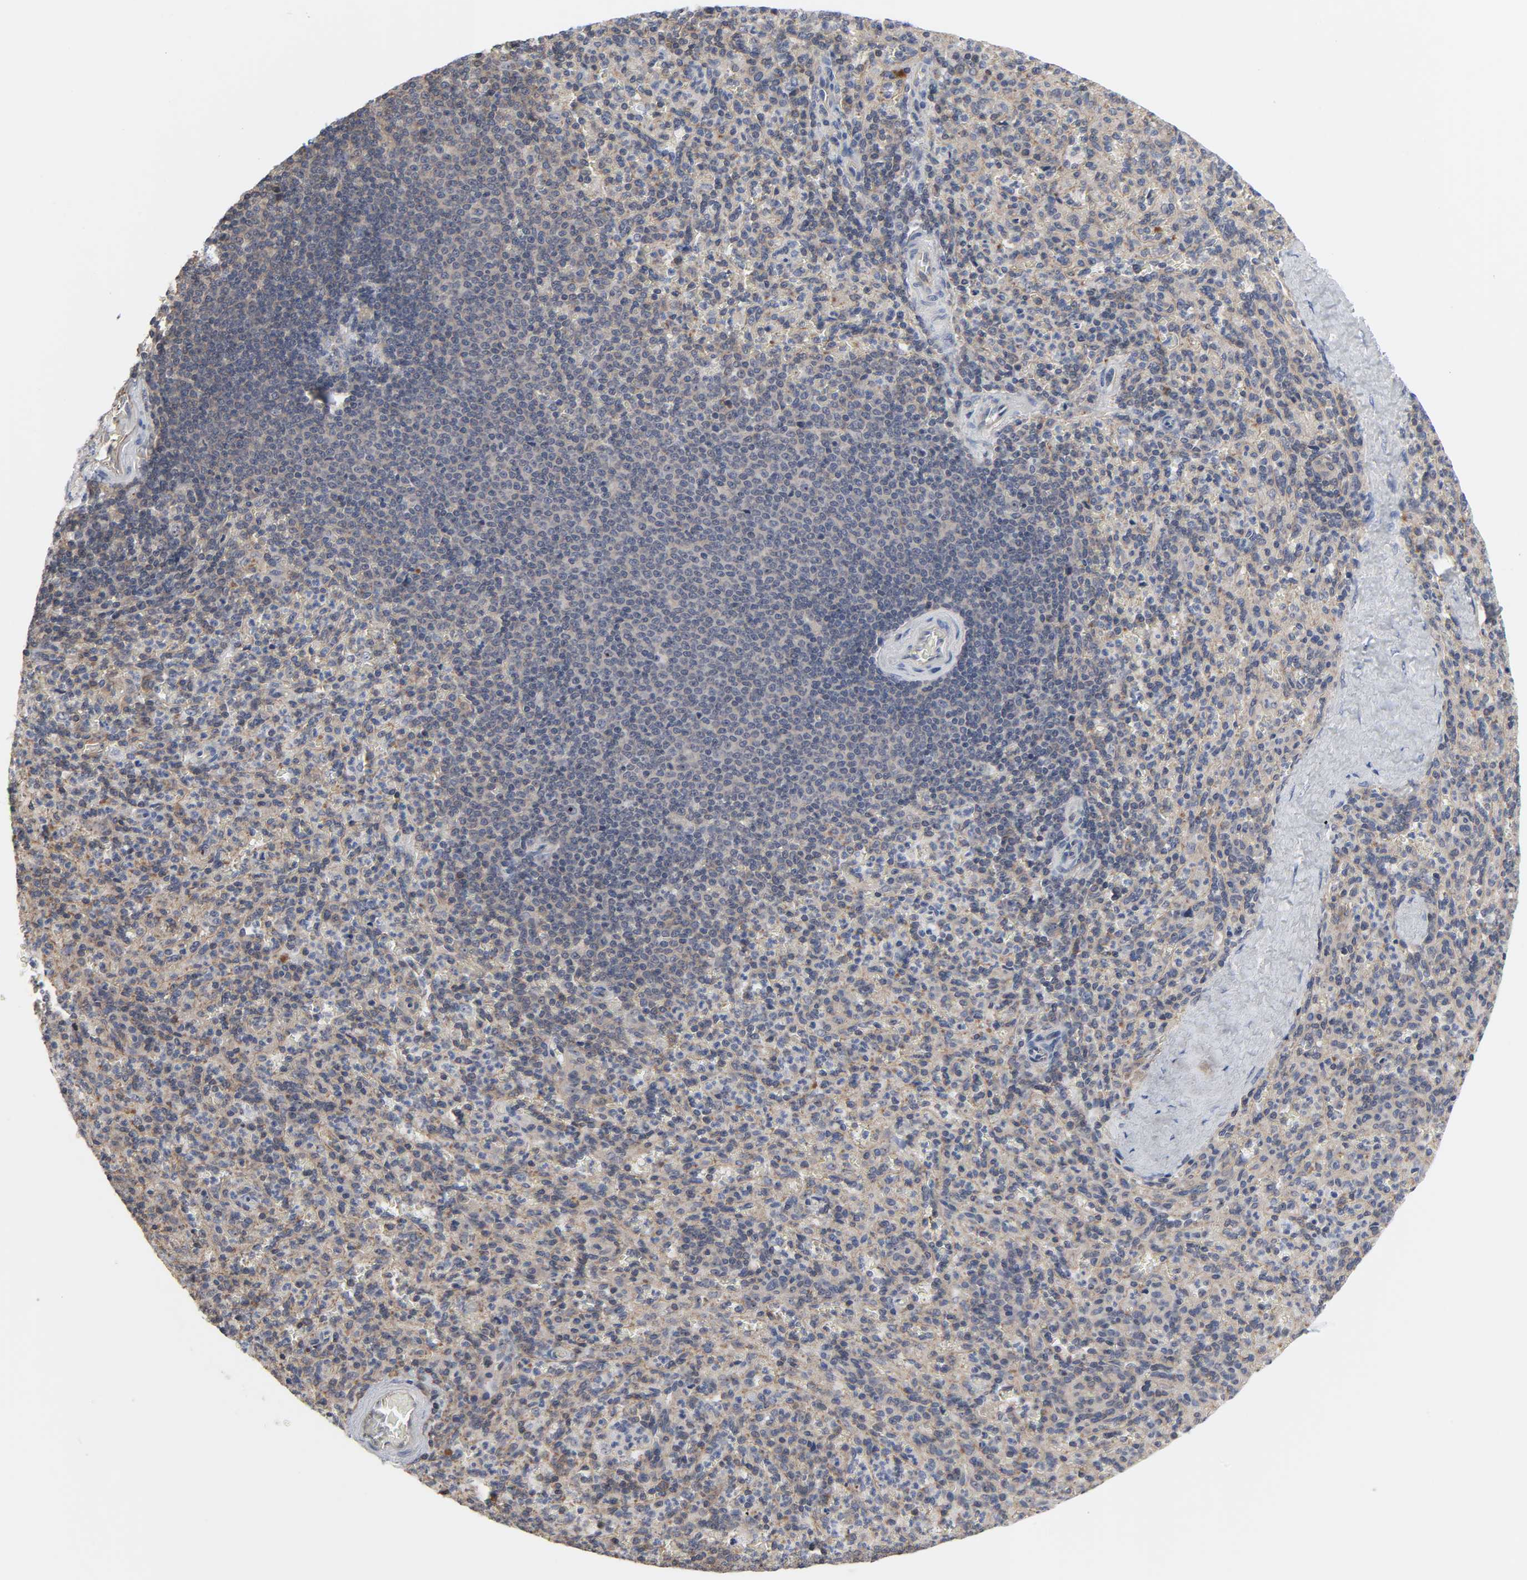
{"staining": {"intensity": "weak", "quantity": "25%-75%", "location": "cytoplasmic/membranous"}, "tissue": "spleen", "cell_type": "Cells in red pulp", "image_type": "normal", "snomed": [{"axis": "morphology", "description": "Normal tissue, NOS"}, {"axis": "topography", "description": "Spleen"}], "caption": "Immunohistochemical staining of benign human spleen shows 25%-75% levels of weak cytoplasmic/membranous protein positivity in about 25%-75% of cells in red pulp.", "gene": "DDX10", "patient": {"sex": "male", "age": 36}}